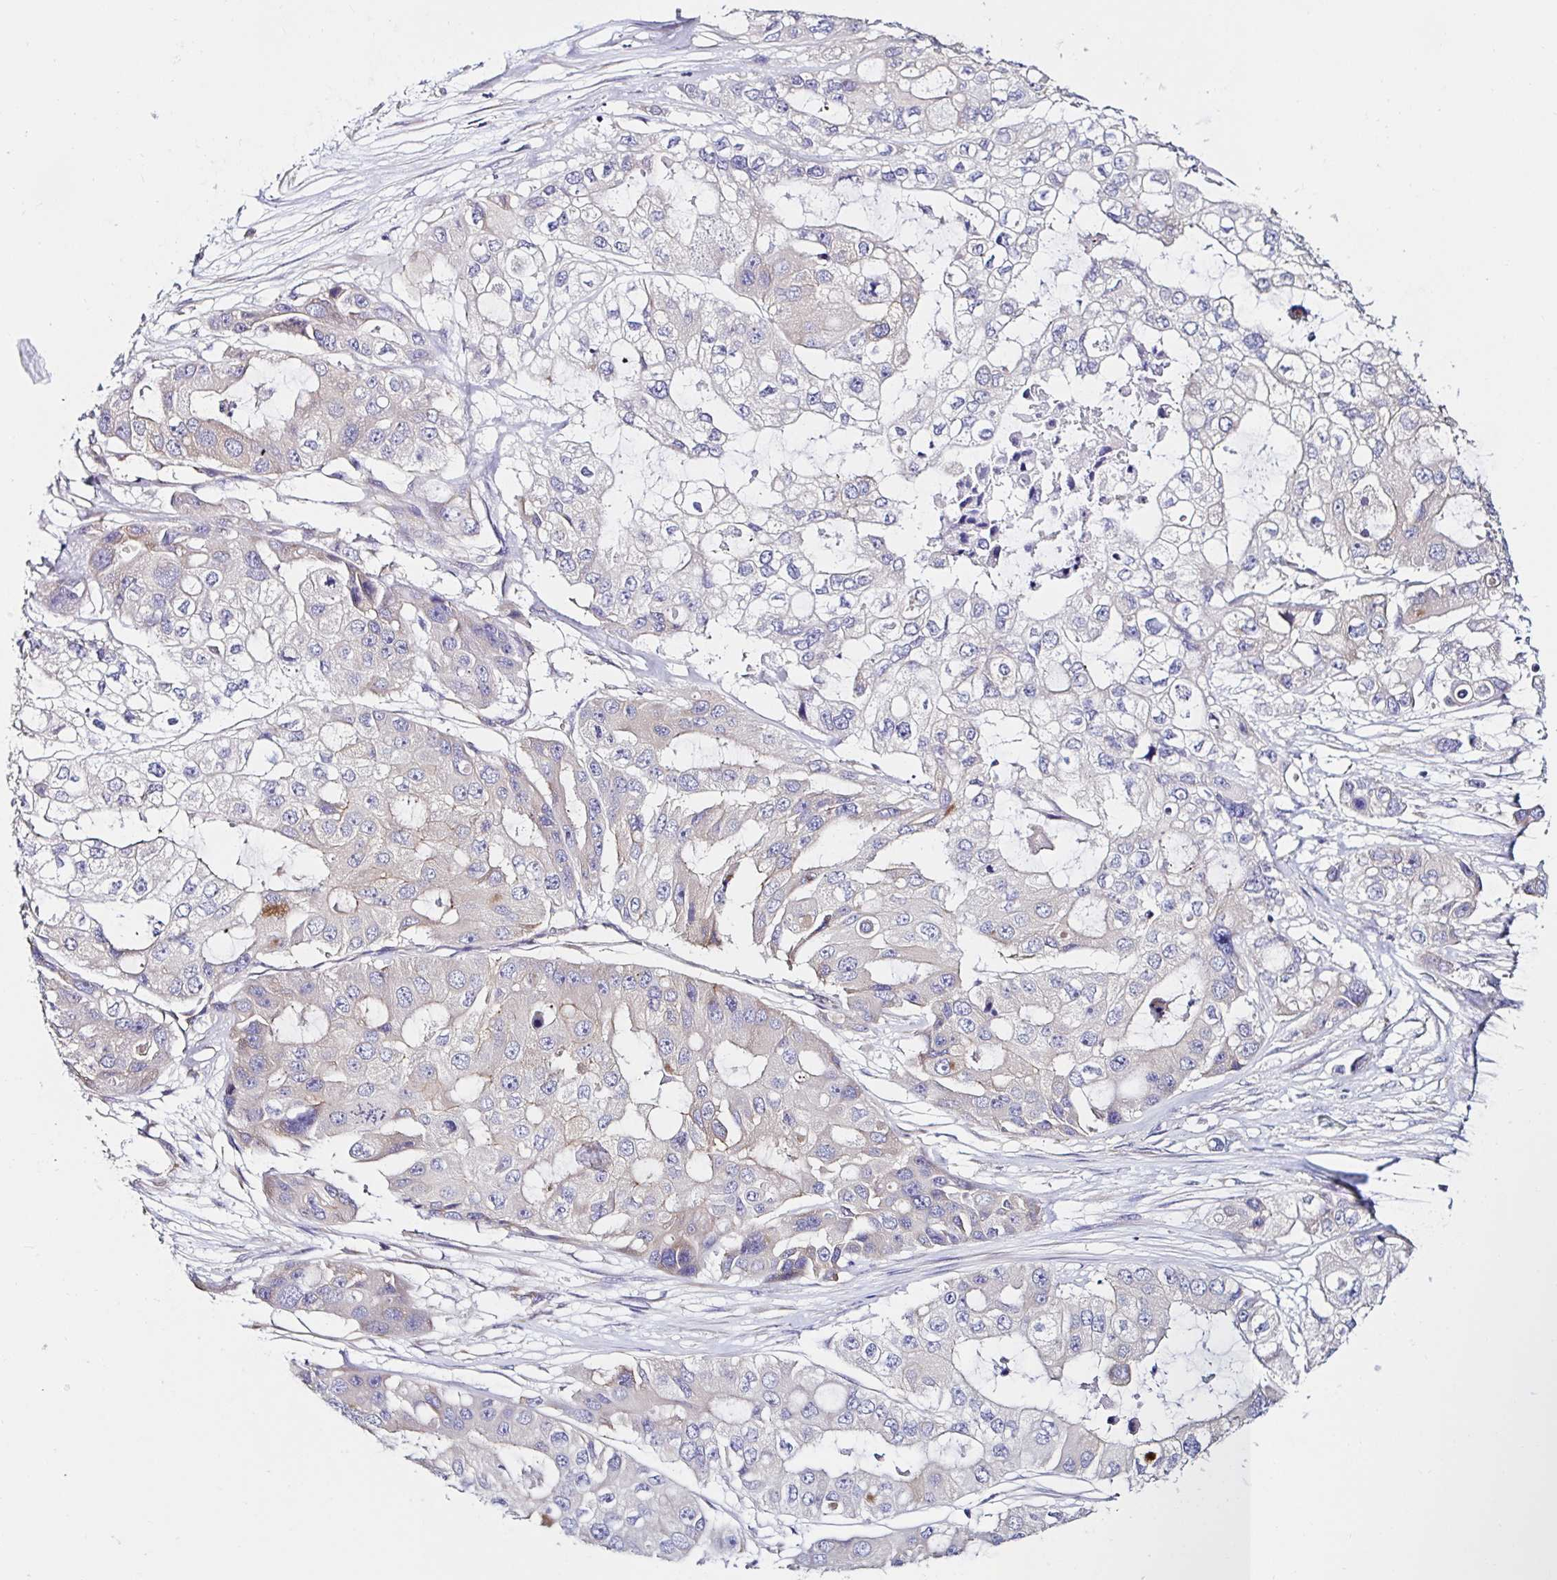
{"staining": {"intensity": "negative", "quantity": "none", "location": "none"}, "tissue": "ovarian cancer", "cell_type": "Tumor cells", "image_type": "cancer", "snomed": [{"axis": "morphology", "description": "Cystadenocarcinoma, serous, NOS"}, {"axis": "topography", "description": "Ovary"}], "caption": "Ovarian cancer was stained to show a protein in brown. There is no significant positivity in tumor cells.", "gene": "VSIG2", "patient": {"sex": "female", "age": 56}}